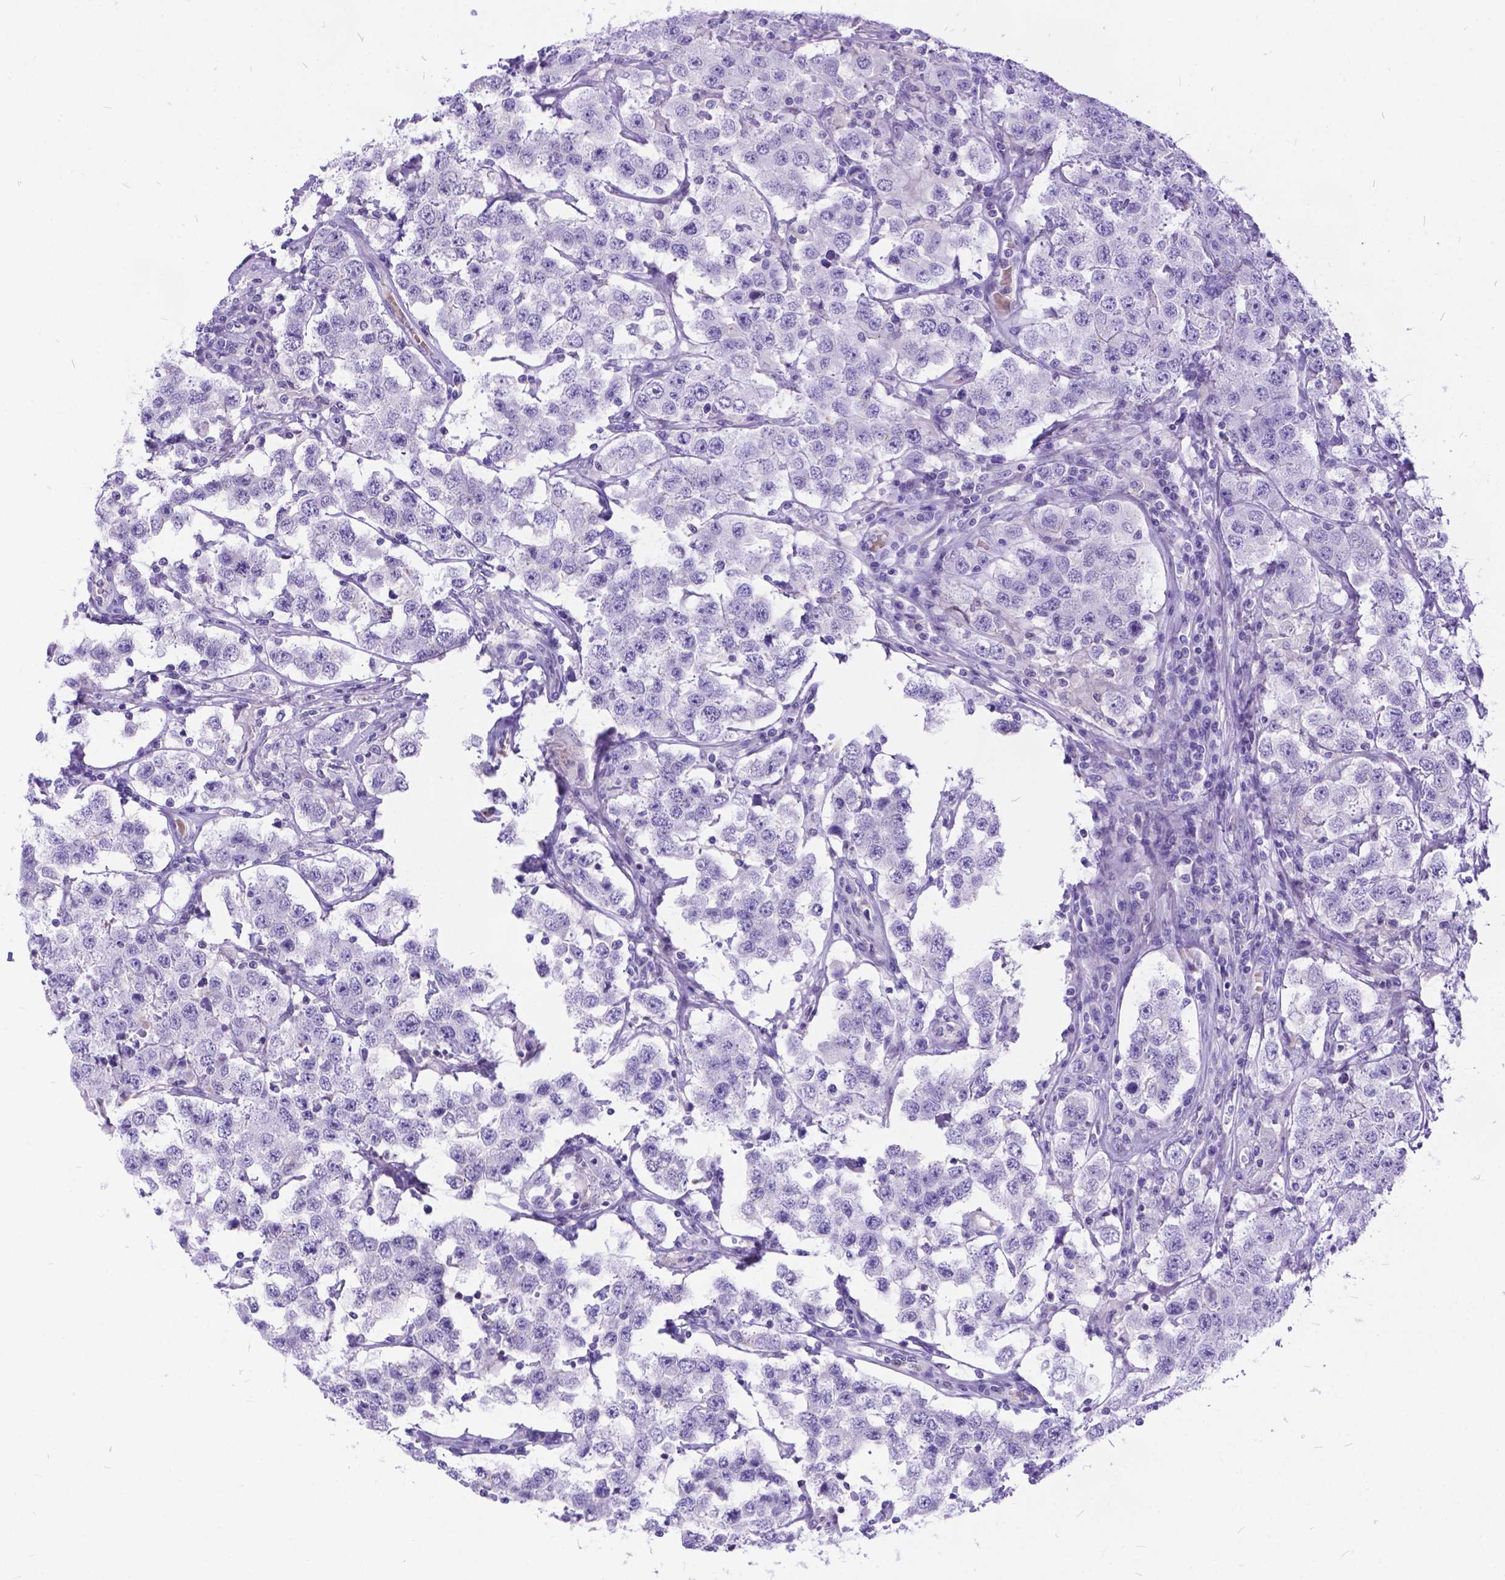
{"staining": {"intensity": "negative", "quantity": "none", "location": "none"}, "tissue": "testis cancer", "cell_type": "Tumor cells", "image_type": "cancer", "snomed": [{"axis": "morphology", "description": "Seminoma, NOS"}, {"axis": "topography", "description": "Testis"}], "caption": "Immunohistochemistry of testis seminoma exhibits no expression in tumor cells.", "gene": "TMEM169", "patient": {"sex": "male", "age": 52}}